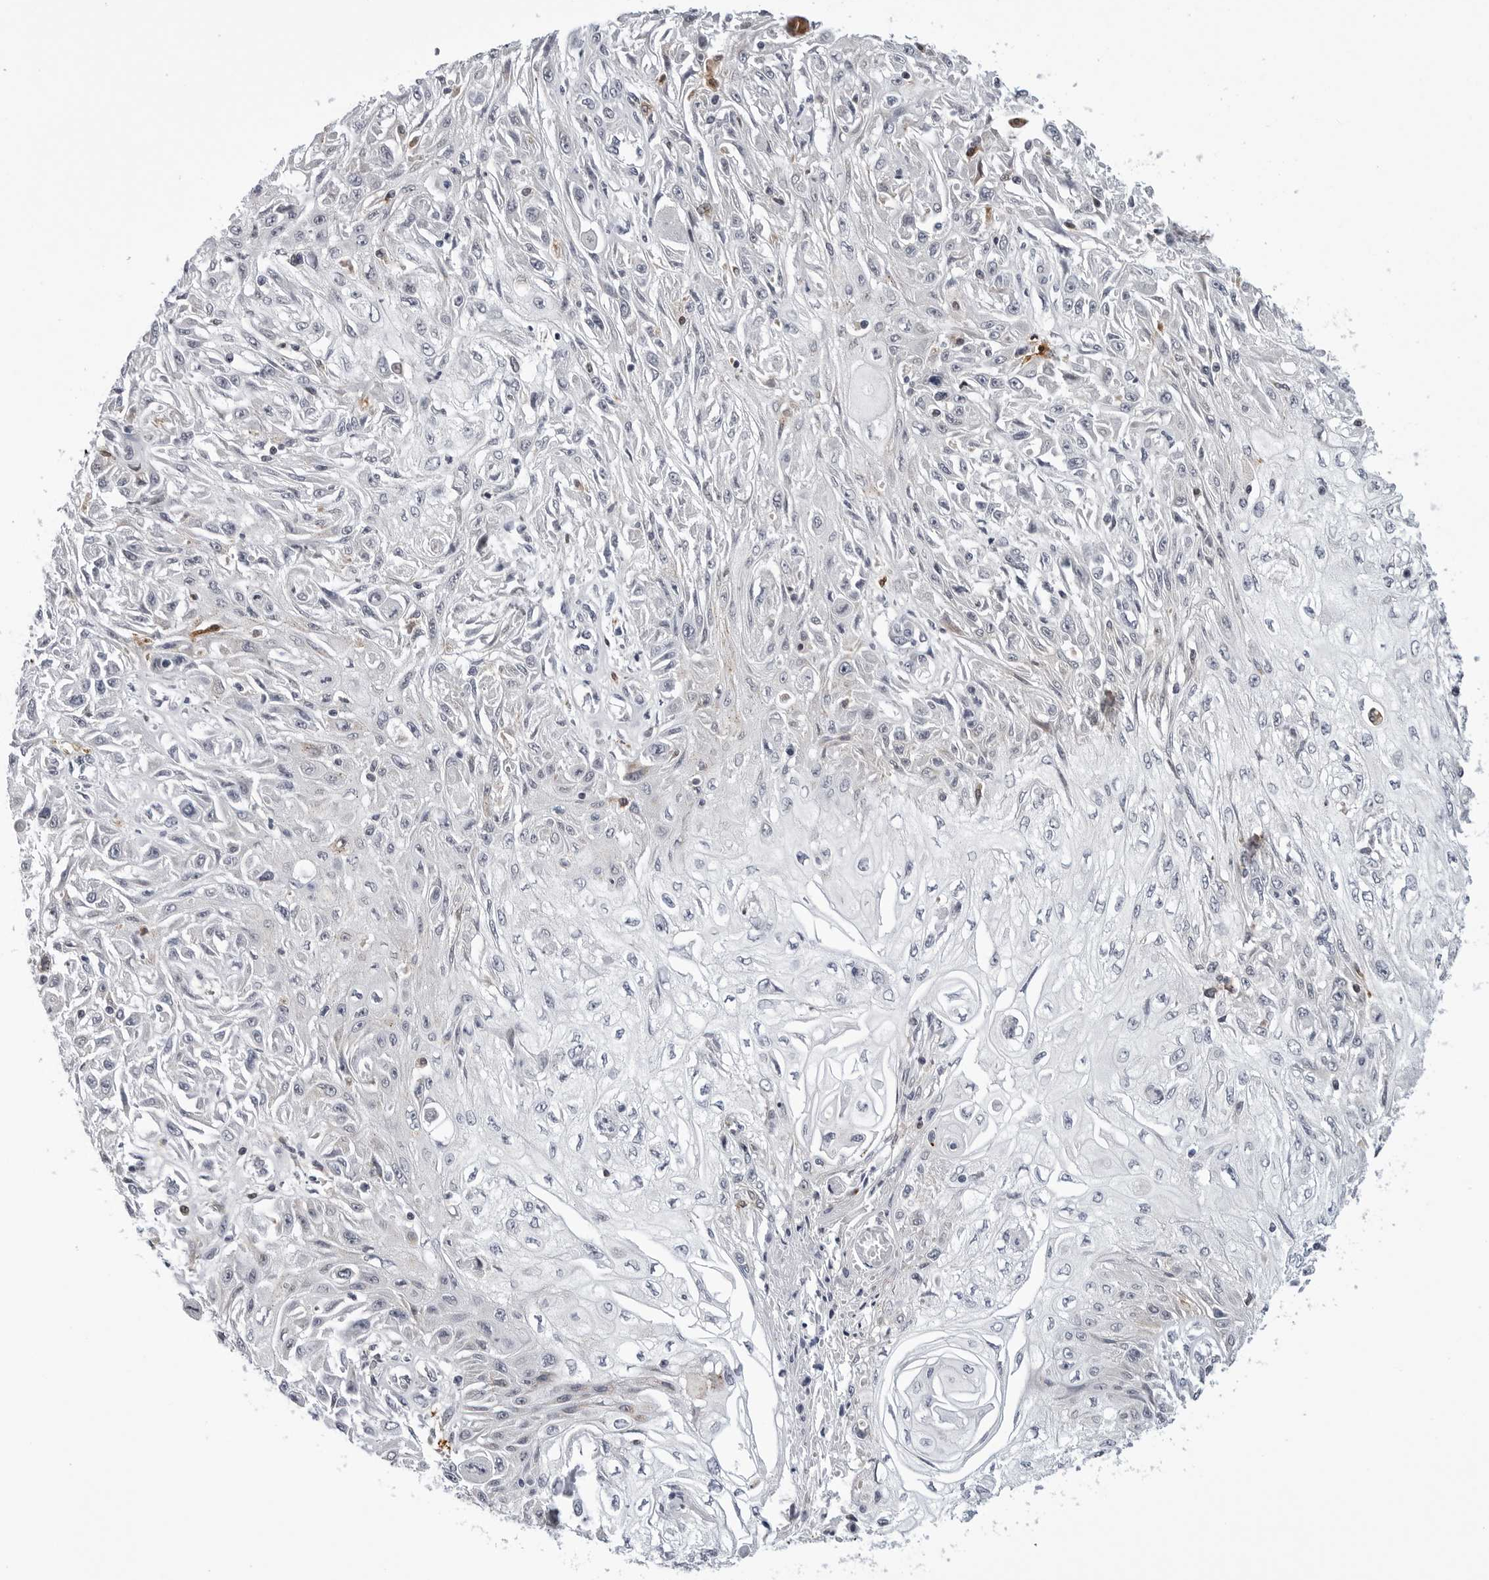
{"staining": {"intensity": "negative", "quantity": "none", "location": "none"}, "tissue": "skin cancer", "cell_type": "Tumor cells", "image_type": "cancer", "snomed": [{"axis": "morphology", "description": "Squamous cell carcinoma, NOS"}, {"axis": "morphology", "description": "Squamous cell carcinoma, metastatic, NOS"}, {"axis": "topography", "description": "Skin"}, {"axis": "topography", "description": "Lymph node"}], "caption": "Protein analysis of skin squamous cell carcinoma displays no significant staining in tumor cells.", "gene": "CDK20", "patient": {"sex": "male", "age": 75}}